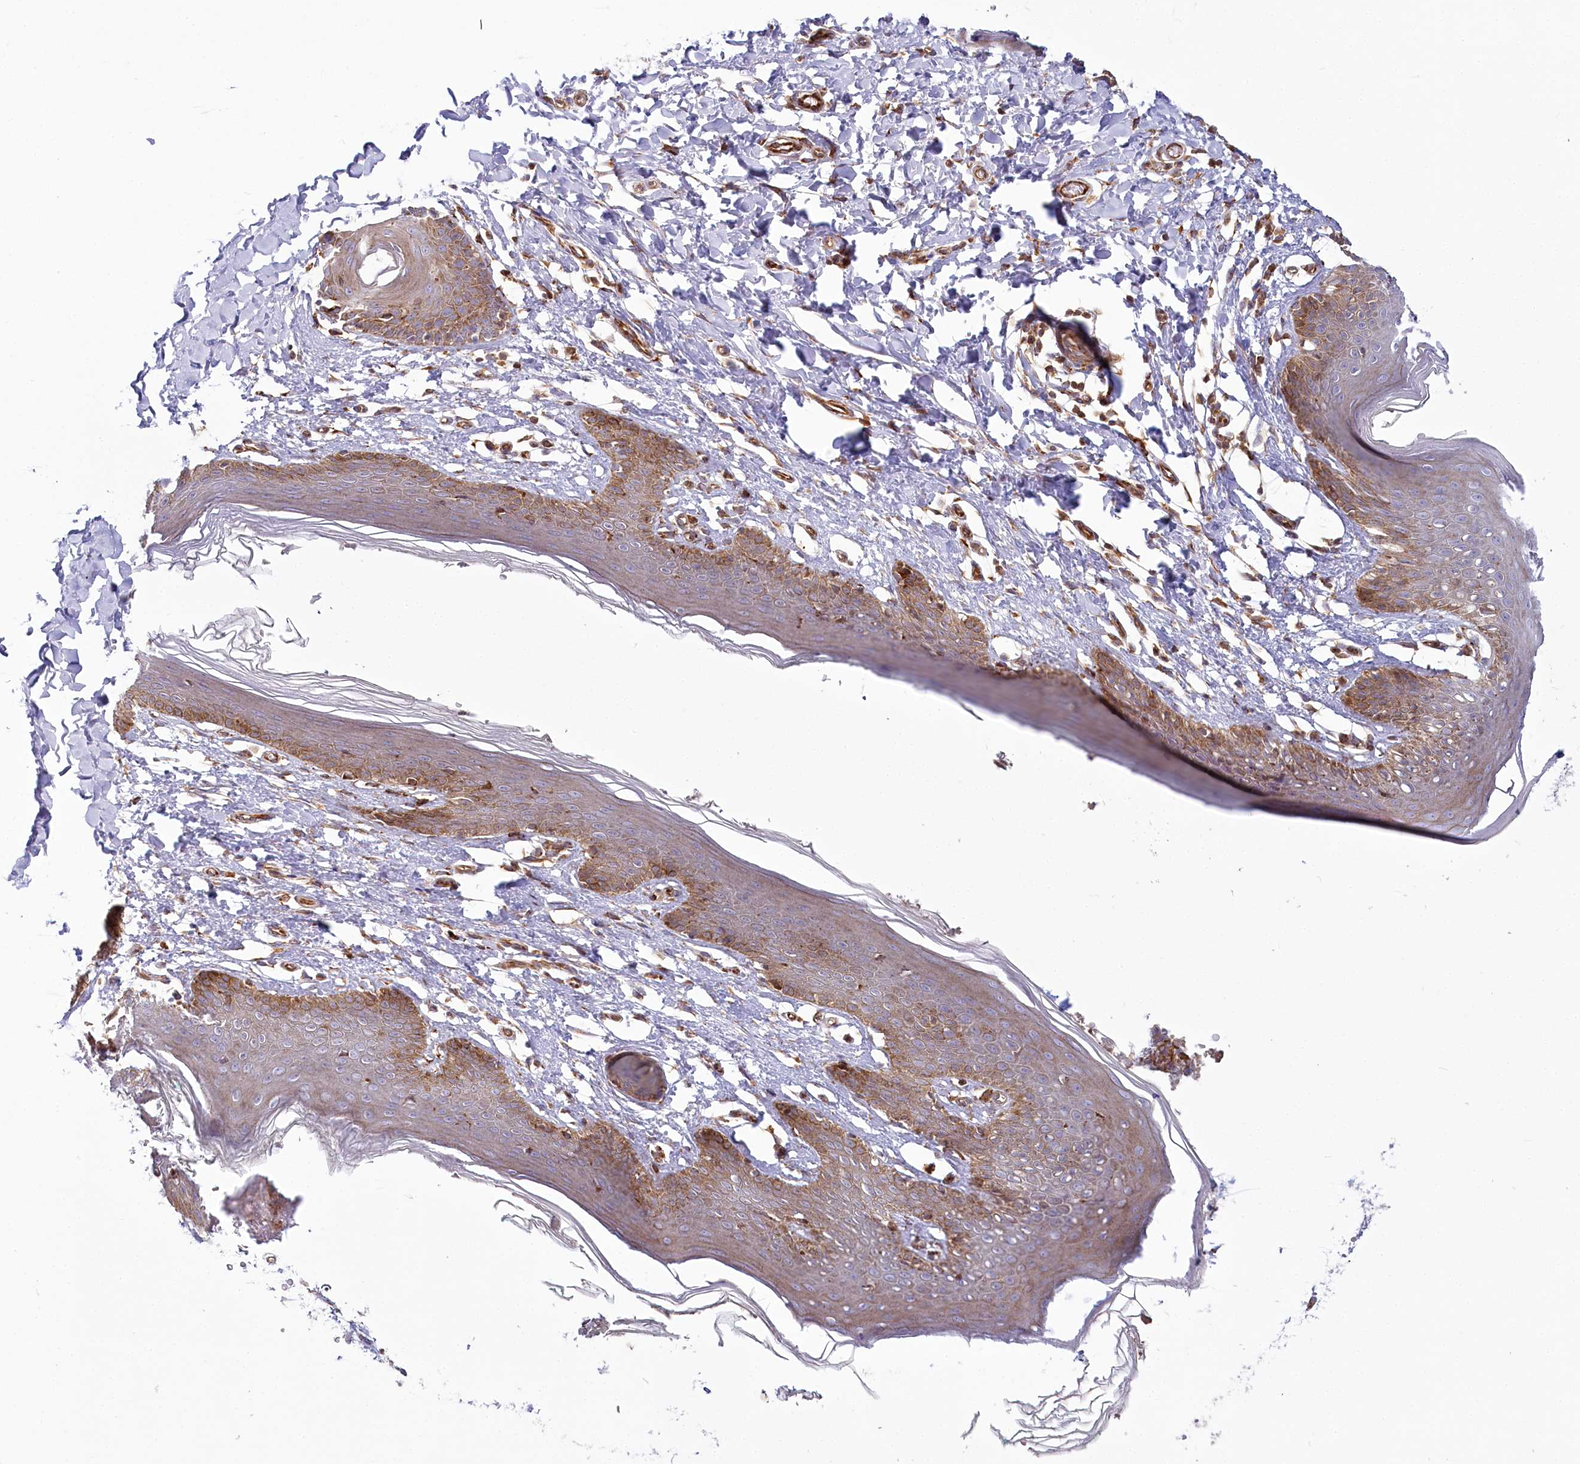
{"staining": {"intensity": "moderate", "quantity": ">75%", "location": "cytoplasmic/membranous"}, "tissue": "skin", "cell_type": "Epidermal cells", "image_type": "normal", "snomed": [{"axis": "morphology", "description": "Normal tissue, NOS"}, {"axis": "topography", "description": "Vulva"}], "caption": "Protein staining shows moderate cytoplasmic/membranous positivity in approximately >75% of epidermal cells in unremarkable skin. (Brightfield microscopy of DAB IHC at high magnification).", "gene": "POGLUT1", "patient": {"sex": "female", "age": 66}}